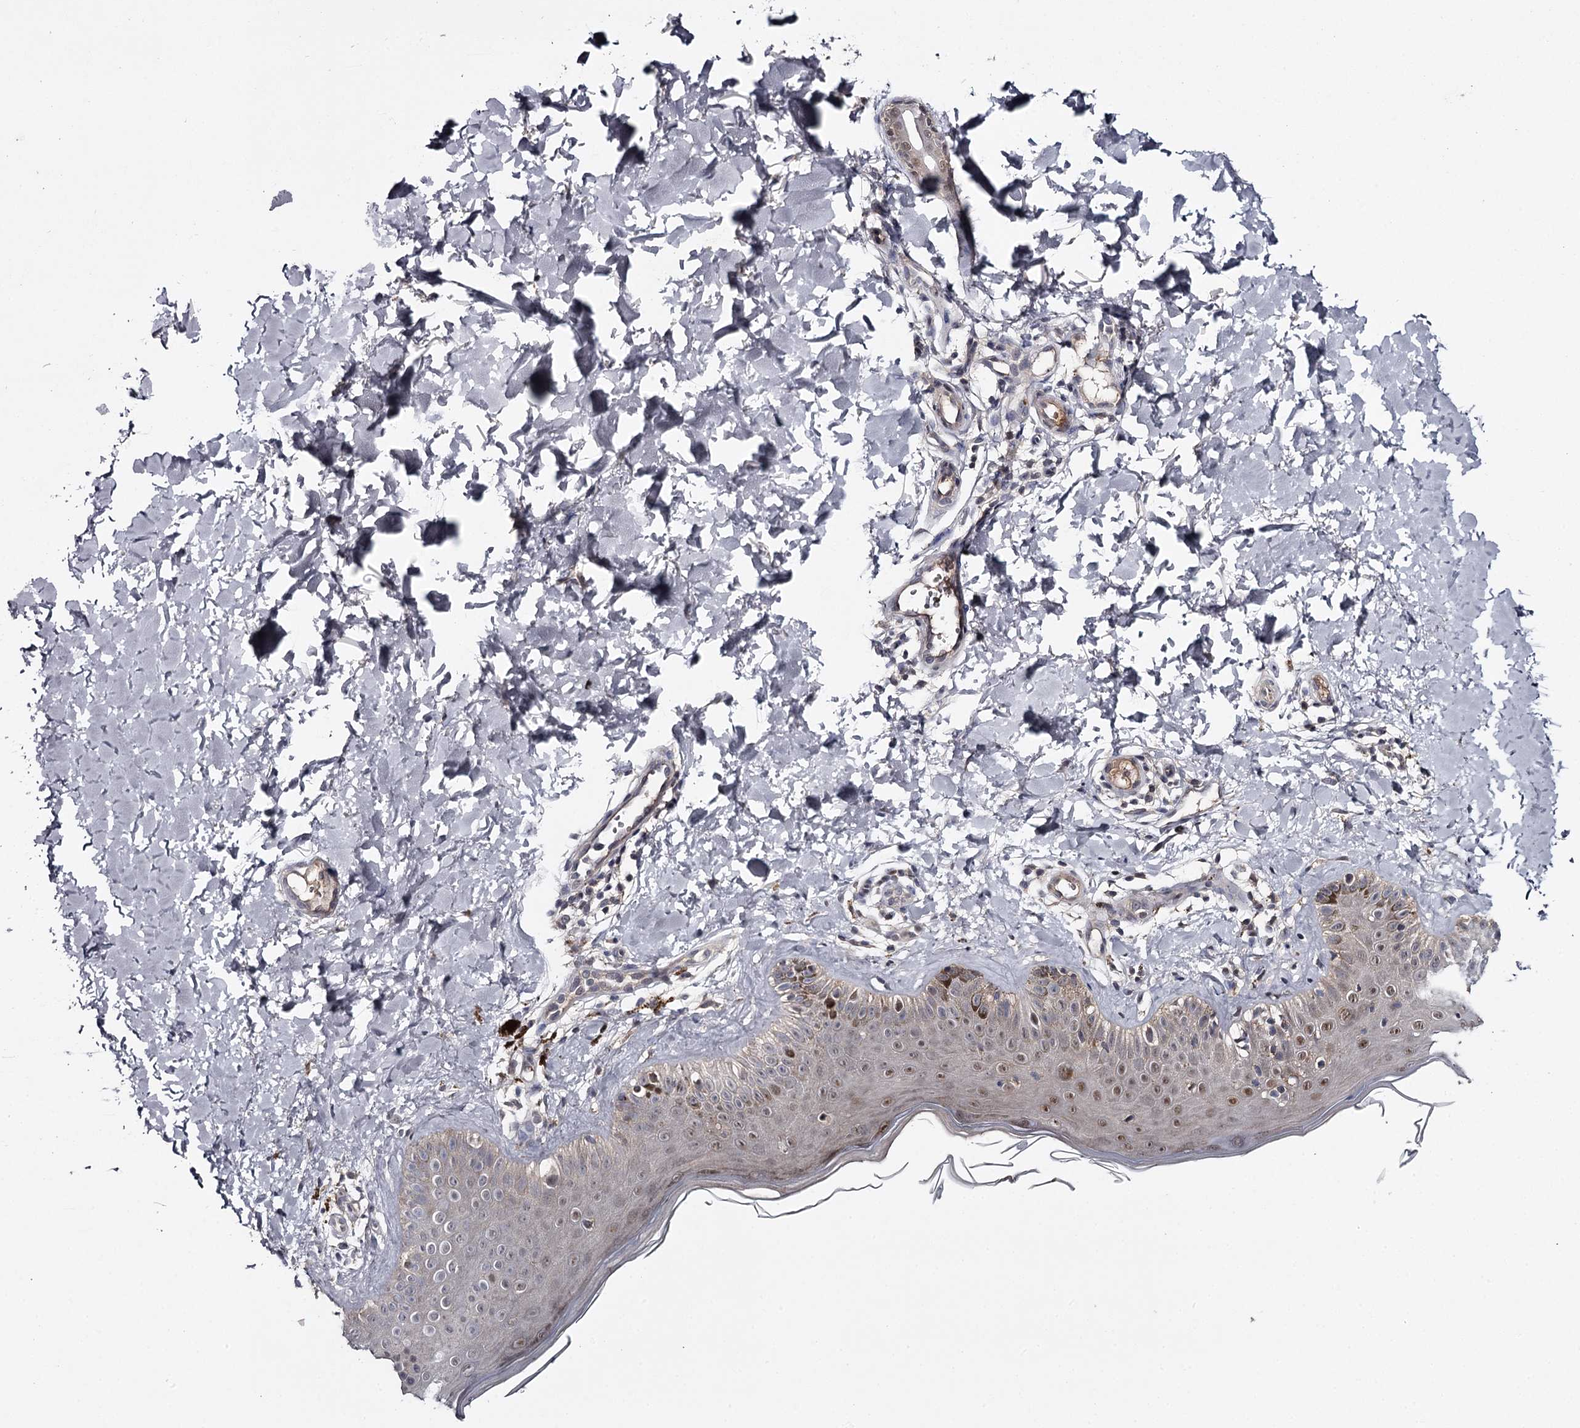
{"staining": {"intensity": "moderate", "quantity": ">75%", "location": "nuclear"}, "tissue": "skin", "cell_type": "Fibroblasts", "image_type": "normal", "snomed": [{"axis": "morphology", "description": "Normal tissue, NOS"}, {"axis": "topography", "description": "Skin"}], "caption": "IHC of normal skin shows medium levels of moderate nuclear staining in about >75% of fibroblasts. (Brightfield microscopy of DAB IHC at high magnification).", "gene": "GTSF1", "patient": {"sex": "male", "age": 52}}